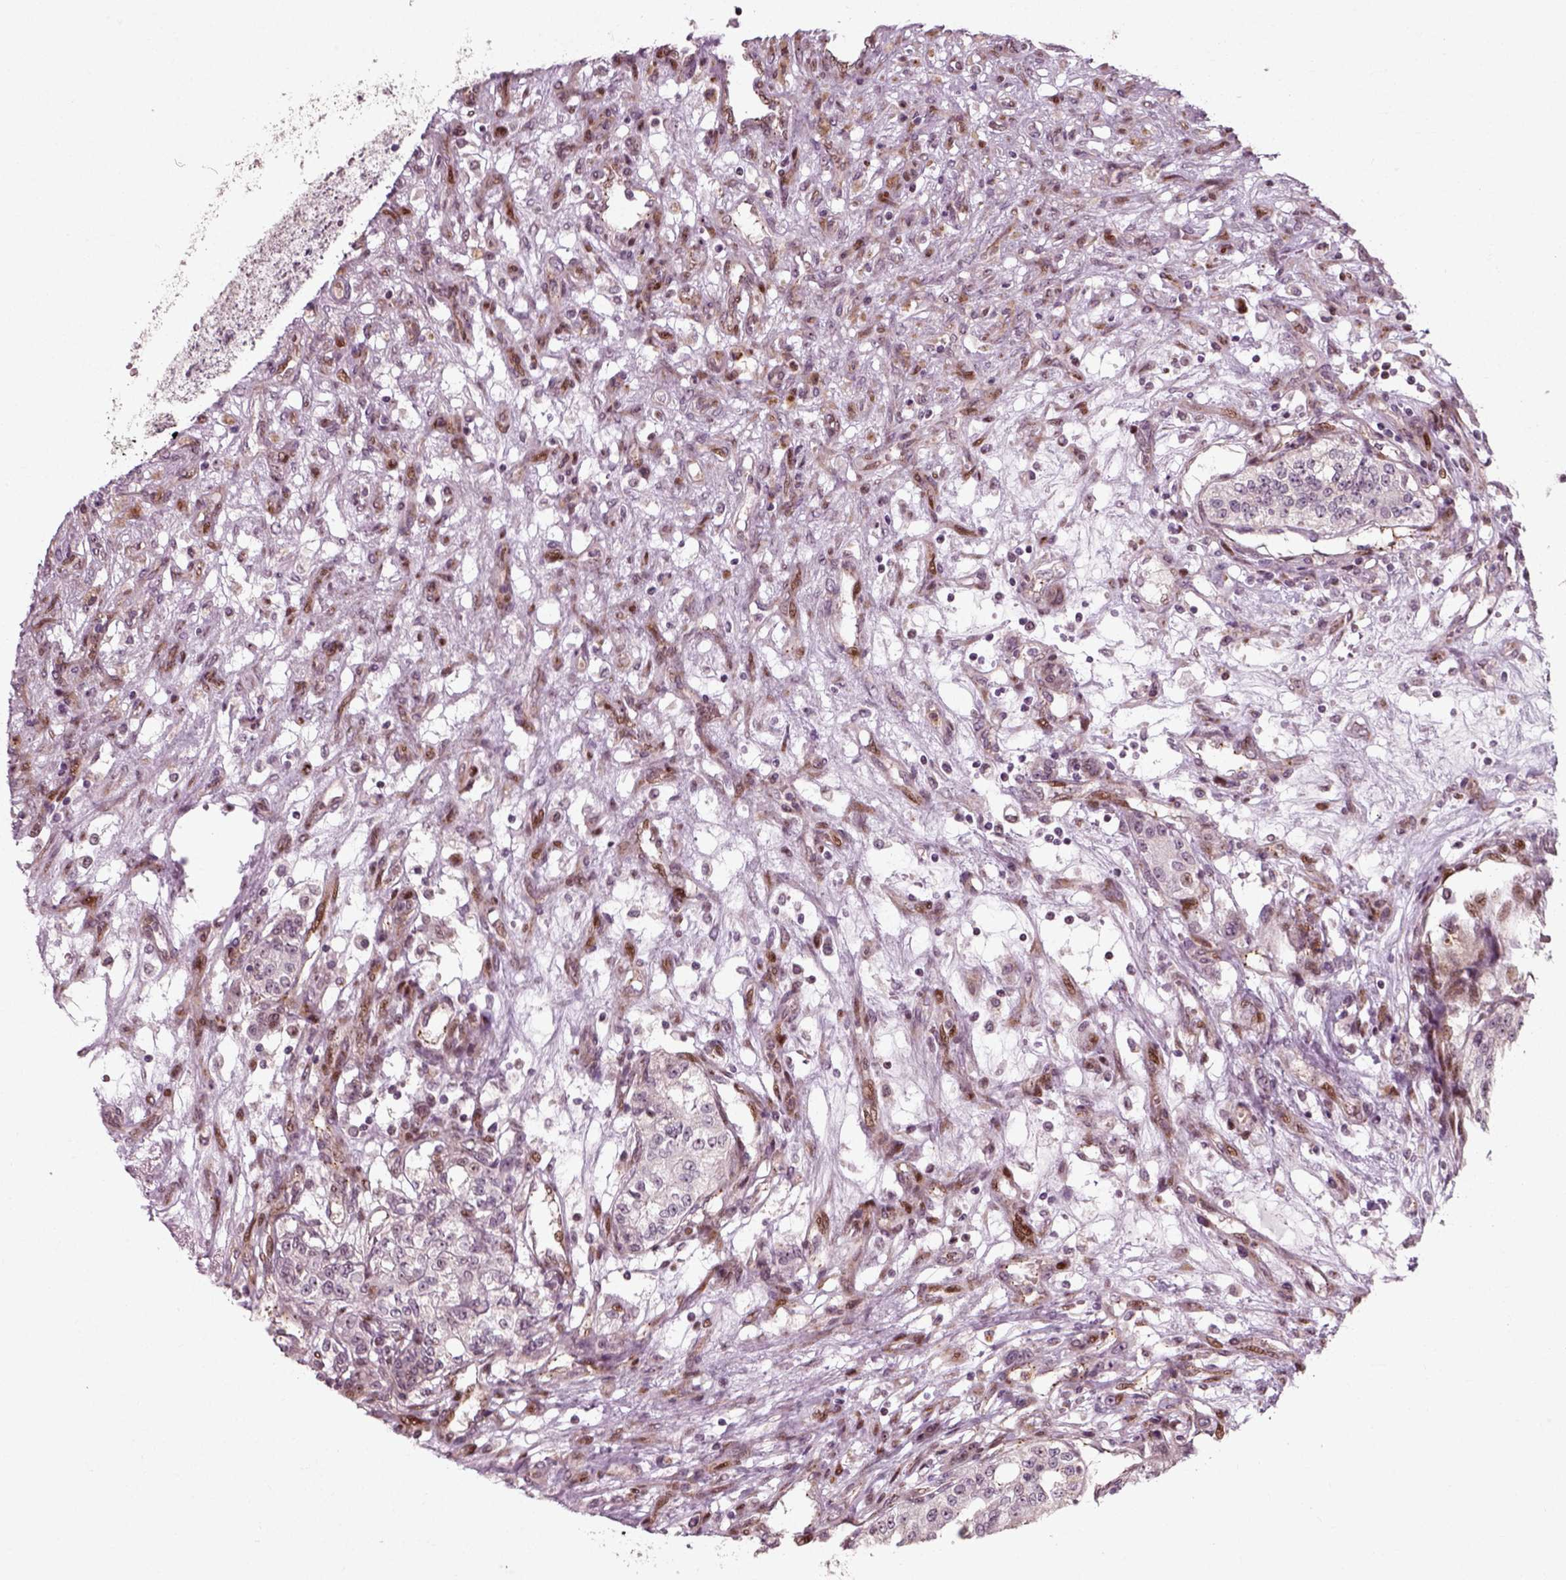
{"staining": {"intensity": "negative", "quantity": "none", "location": "none"}, "tissue": "renal cancer", "cell_type": "Tumor cells", "image_type": "cancer", "snomed": [{"axis": "morphology", "description": "Adenocarcinoma, NOS"}, {"axis": "topography", "description": "Kidney"}], "caption": "Photomicrograph shows no significant protein expression in tumor cells of renal cancer (adenocarcinoma). (DAB IHC visualized using brightfield microscopy, high magnification).", "gene": "CDC14A", "patient": {"sex": "female", "age": 63}}